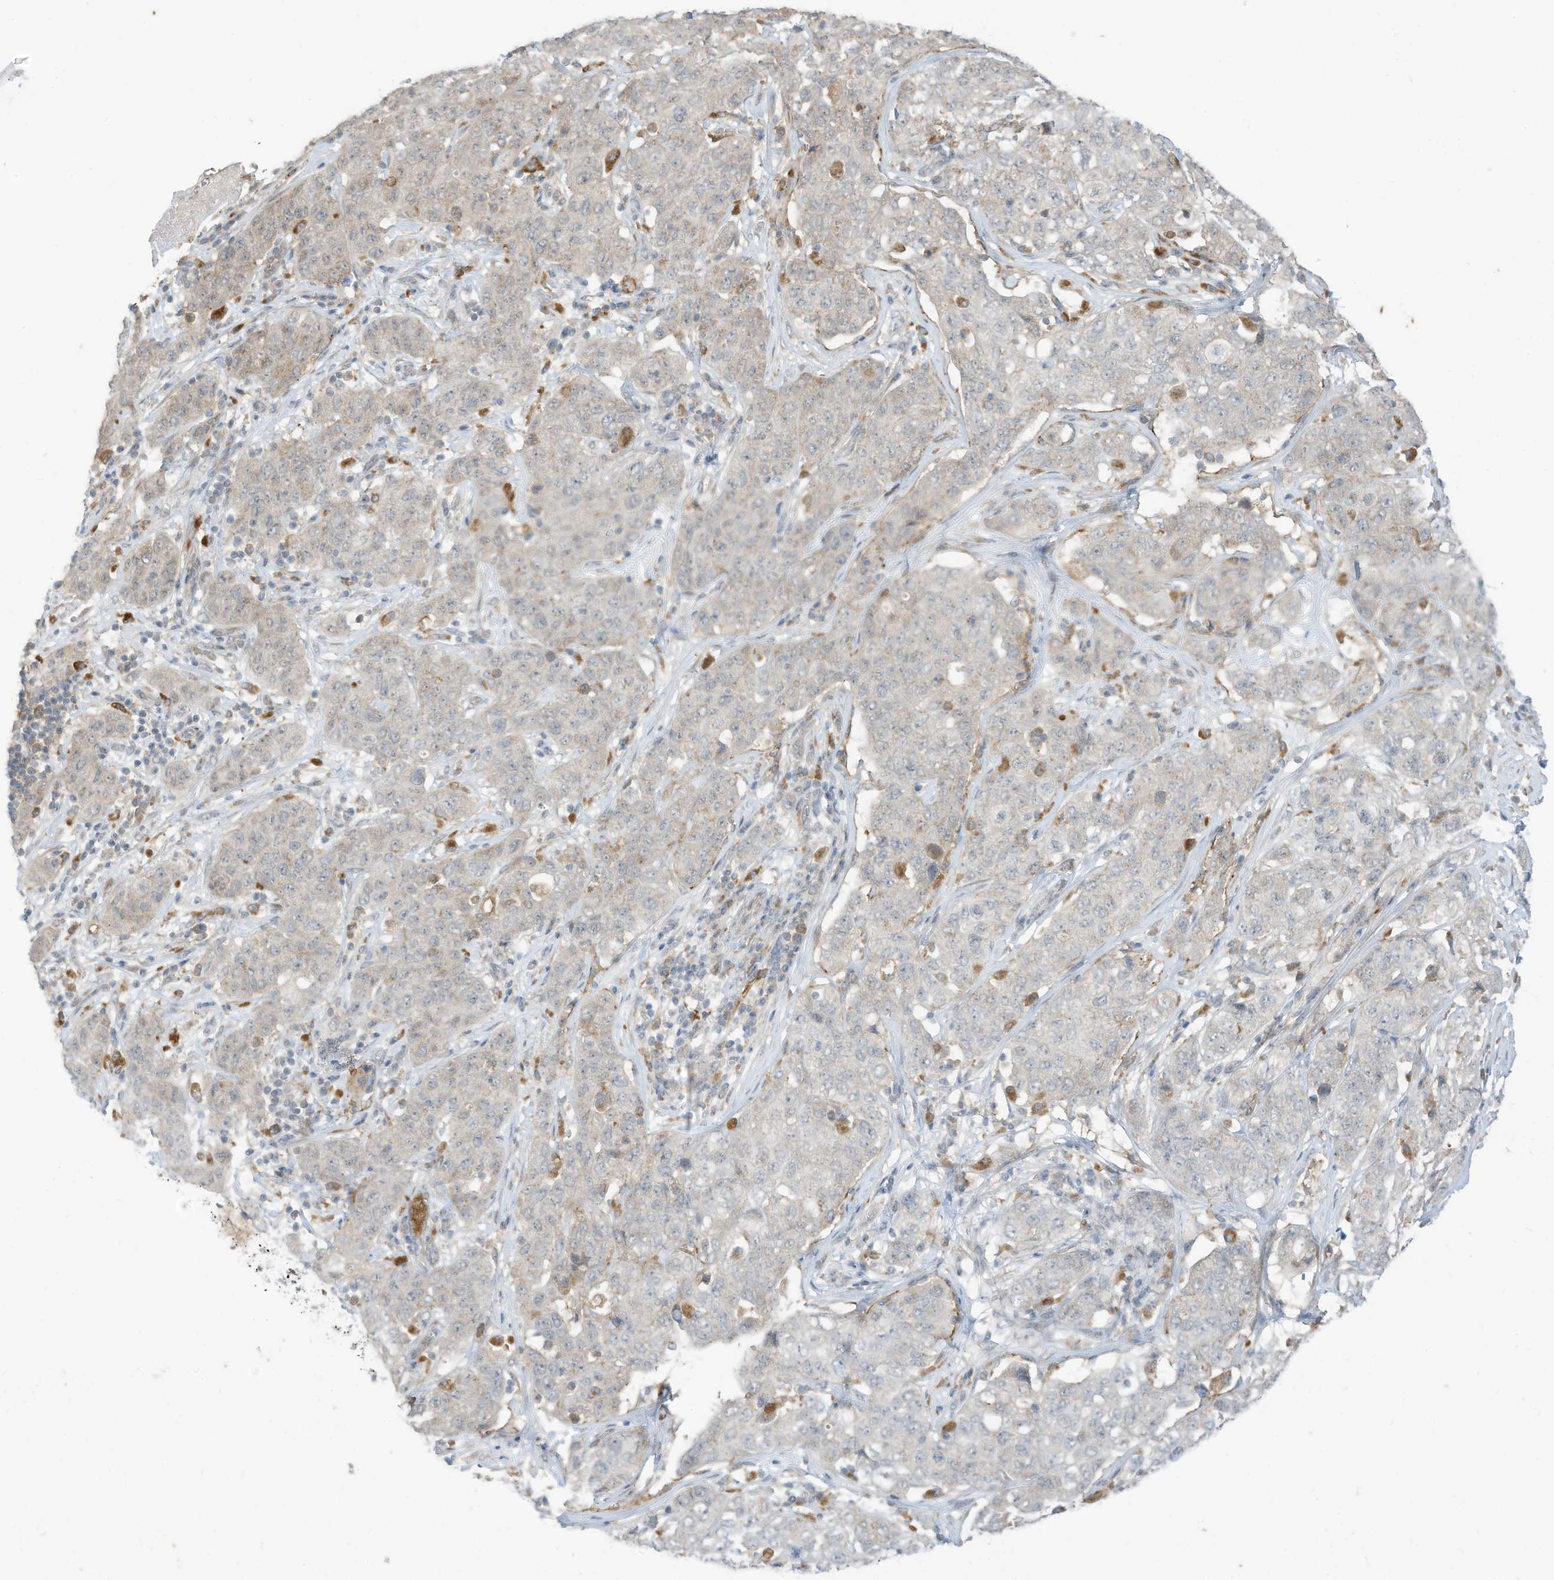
{"staining": {"intensity": "negative", "quantity": "none", "location": "none"}, "tissue": "stomach cancer", "cell_type": "Tumor cells", "image_type": "cancer", "snomed": [{"axis": "morphology", "description": "Normal tissue, NOS"}, {"axis": "morphology", "description": "Adenocarcinoma, NOS"}, {"axis": "topography", "description": "Lymph node"}, {"axis": "topography", "description": "Stomach"}], "caption": "Tumor cells show no significant positivity in stomach cancer. The staining was performed using DAB (3,3'-diaminobenzidine) to visualize the protein expression in brown, while the nuclei were stained in blue with hematoxylin (Magnification: 20x).", "gene": "DZIP3", "patient": {"sex": "male", "age": 48}}